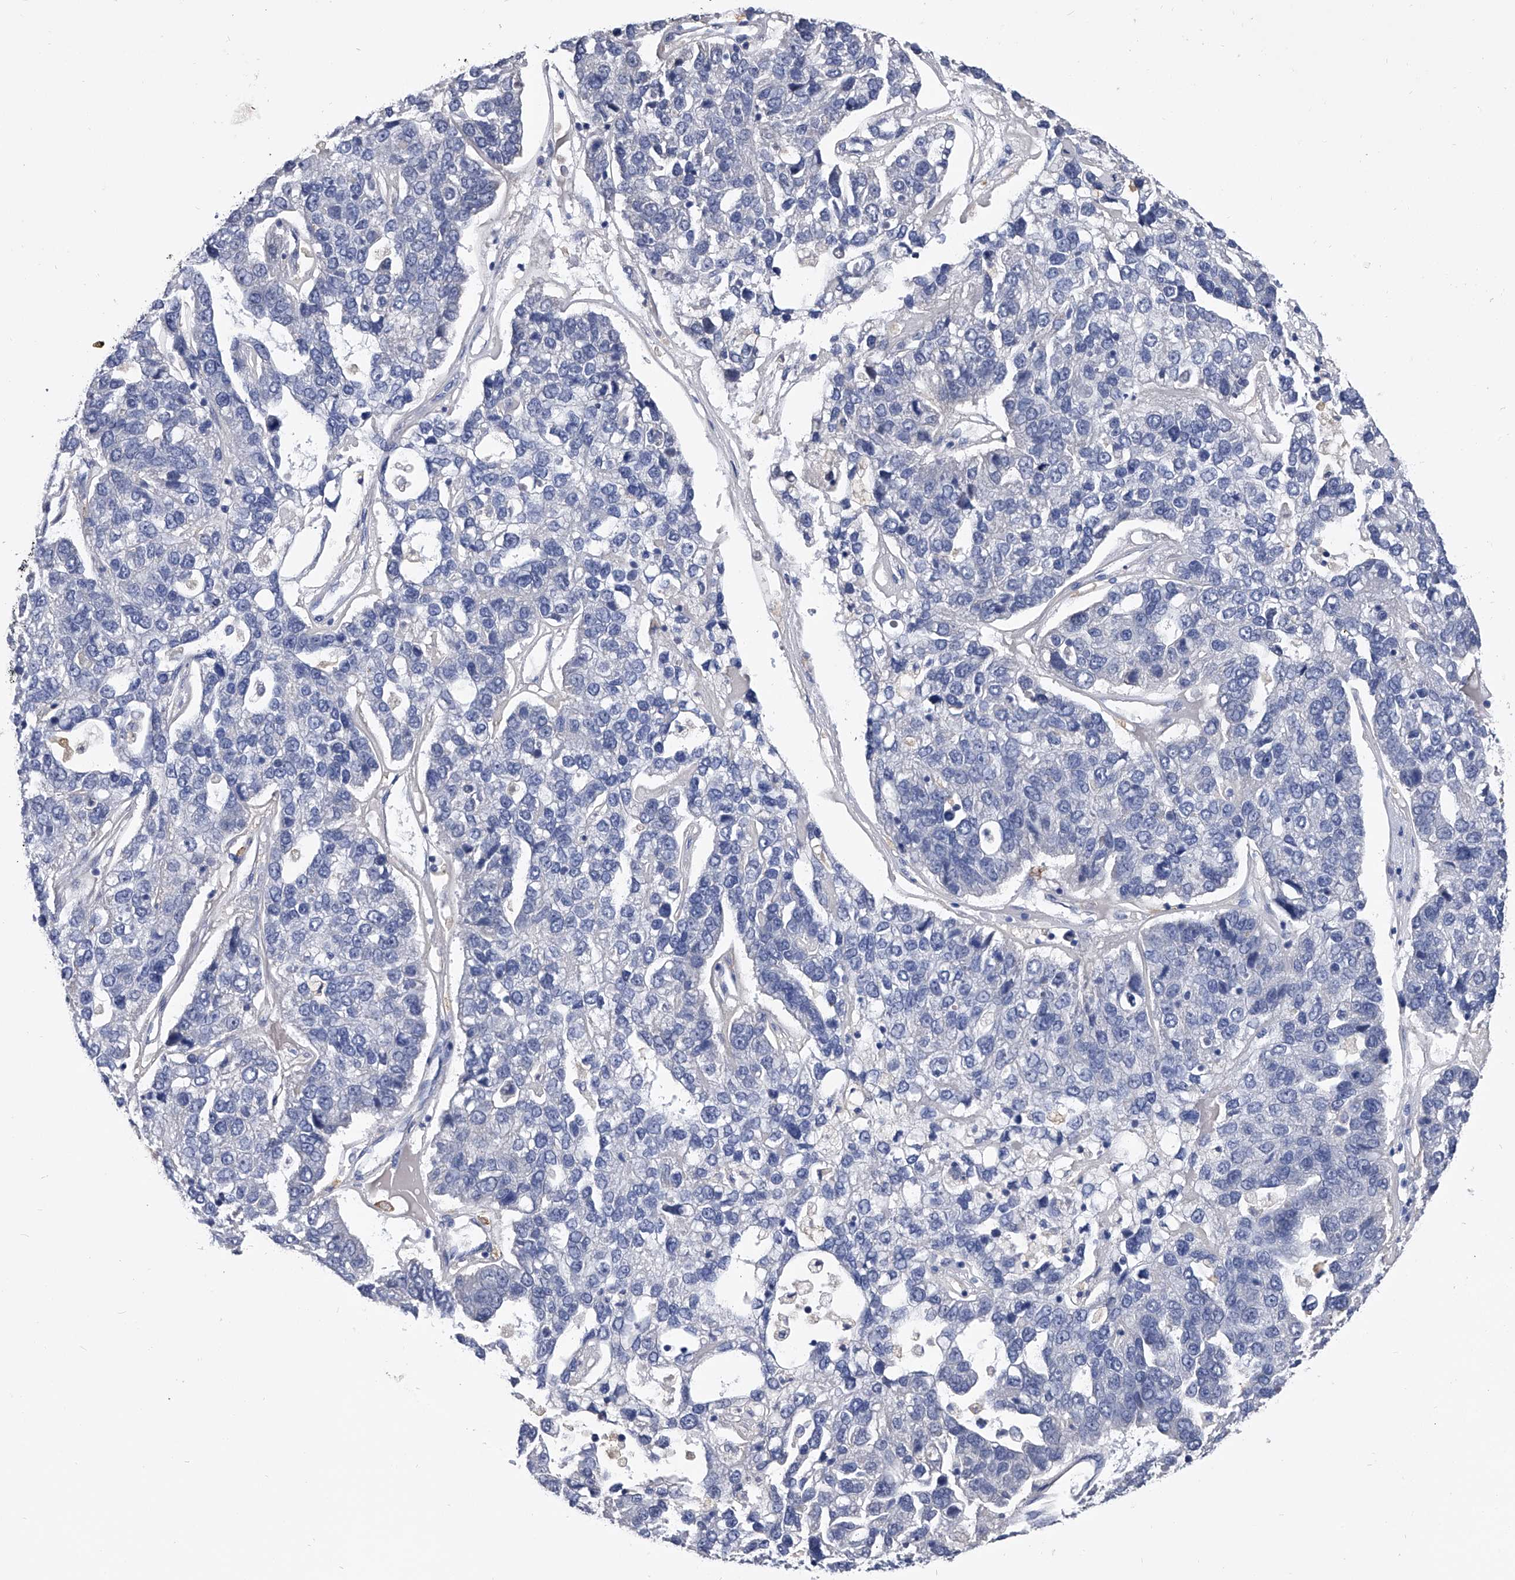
{"staining": {"intensity": "negative", "quantity": "none", "location": "none"}, "tissue": "pancreatic cancer", "cell_type": "Tumor cells", "image_type": "cancer", "snomed": [{"axis": "morphology", "description": "Adenocarcinoma, NOS"}, {"axis": "topography", "description": "Pancreas"}], "caption": "This is a micrograph of immunohistochemistry (IHC) staining of pancreatic adenocarcinoma, which shows no staining in tumor cells.", "gene": "EFCAB7", "patient": {"sex": "female", "age": 61}}